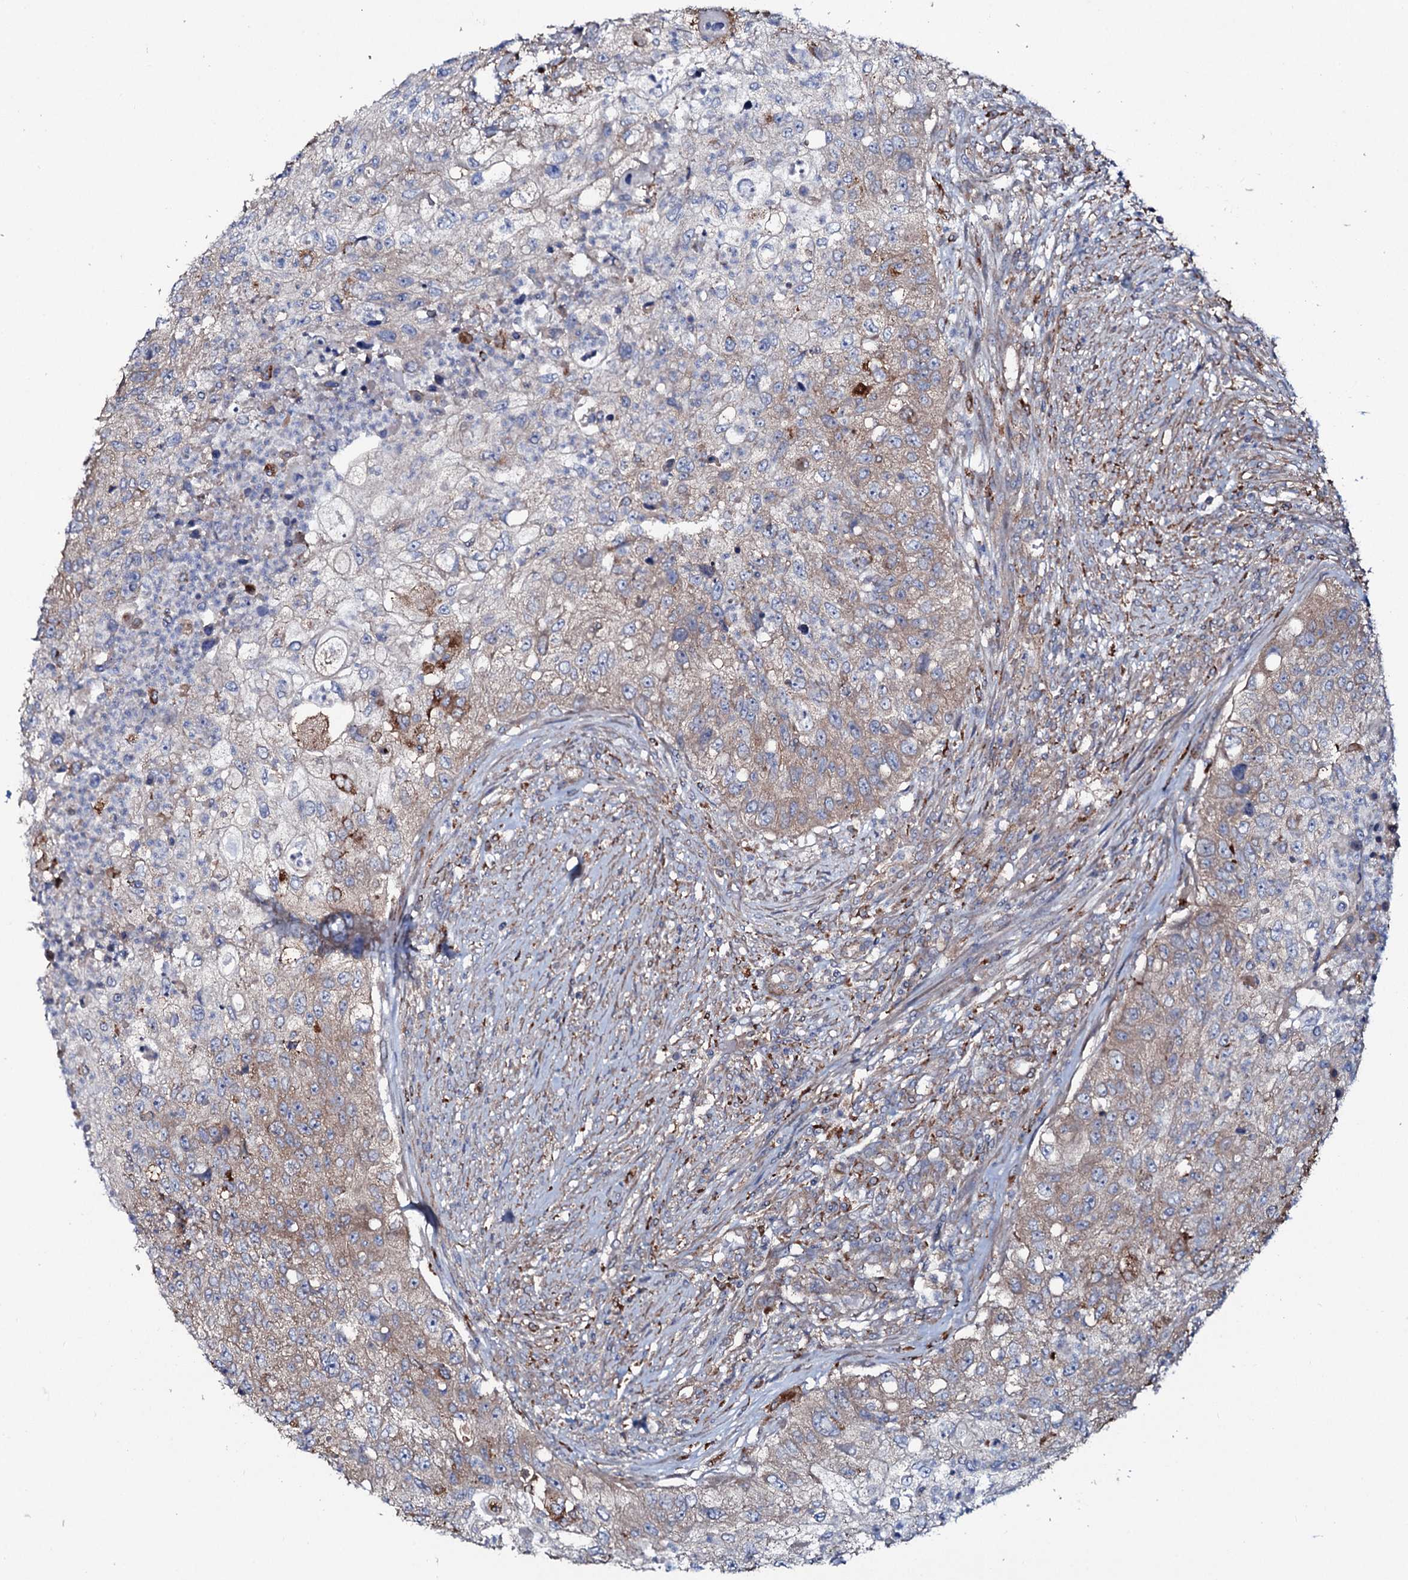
{"staining": {"intensity": "weak", "quantity": "25%-75%", "location": "cytoplasmic/membranous"}, "tissue": "urothelial cancer", "cell_type": "Tumor cells", "image_type": "cancer", "snomed": [{"axis": "morphology", "description": "Urothelial carcinoma, High grade"}, {"axis": "topography", "description": "Urinary bladder"}], "caption": "The micrograph shows a brown stain indicating the presence of a protein in the cytoplasmic/membranous of tumor cells in high-grade urothelial carcinoma.", "gene": "P2RX4", "patient": {"sex": "female", "age": 60}}